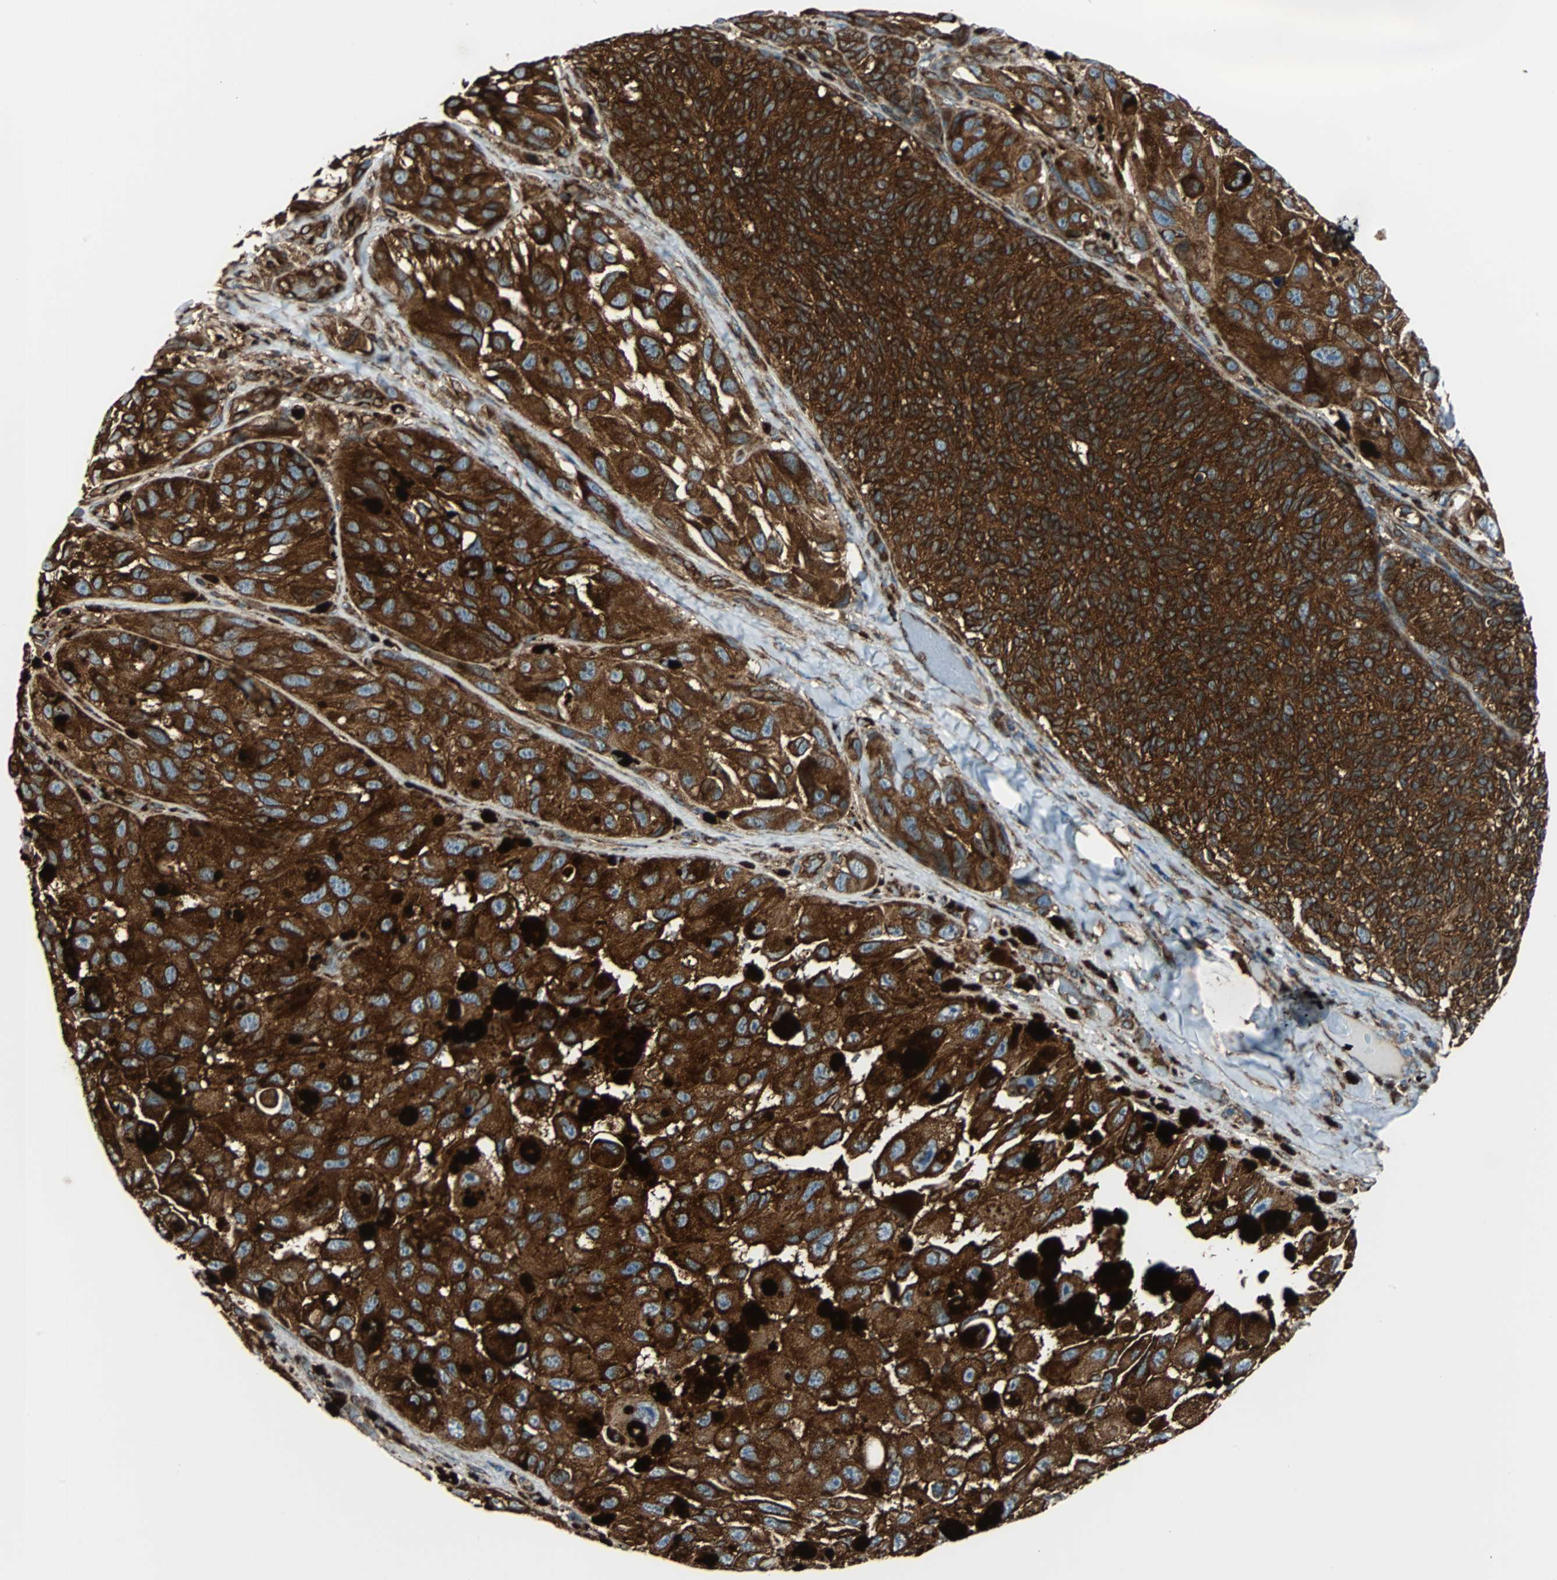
{"staining": {"intensity": "strong", "quantity": ">75%", "location": "cytoplasmic/membranous"}, "tissue": "melanoma", "cell_type": "Tumor cells", "image_type": "cancer", "snomed": [{"axis": "morphology", "description": "Malignant melanoma, NOS"}, {"axis": "topography", "description": "Skin"}], "caption": "IHC micrograph of melanoma stained for a protein (brown), which exhibits high levels of strong cytoplasmic/membranous staining in approximately >75% of tumor cells.", "gene": "RELA", "patient": {"sex": "female", "age": 73}}